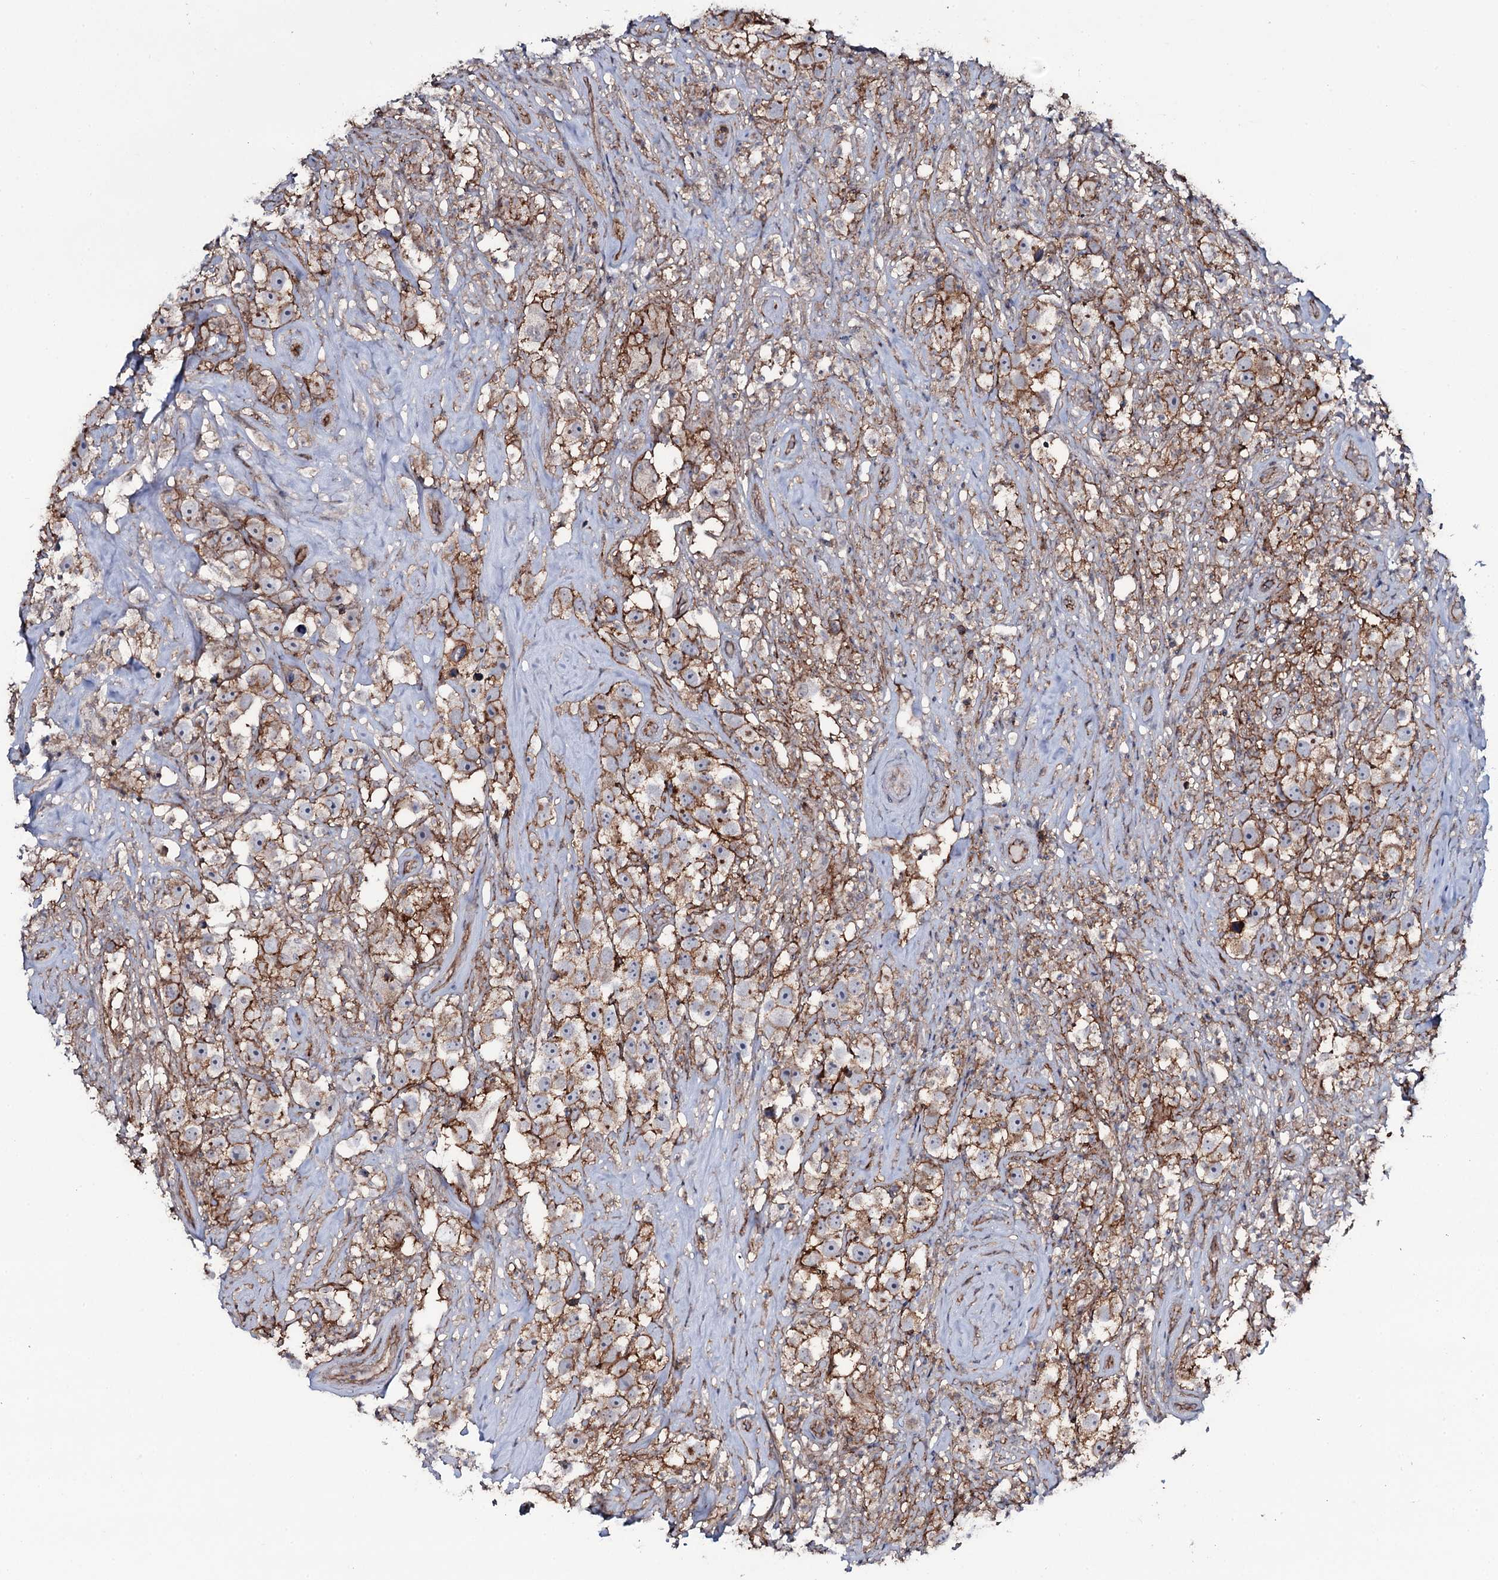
{"staining": {"intensity": "strong", "quantity": ">75%", "location": "cytoplasmic/membranous"}, "tissue": "testis cancer", "cell_type": "Tumor cells", "image_type": "cancer", "snomed": [{"axis": "morphology", "description": "Seminoma, NOS"}, {"axis": "topography", "description": "Testis"}], "caption": "A high-resolution micrograph shows IHC staining of testis cancer (seminoma), which demonstrates strong cytoplasmic/membranous expression in approximately >75% of tumor cells.", "gene": "SNAP23", "patient": {"sex": "male", "age": 49}}